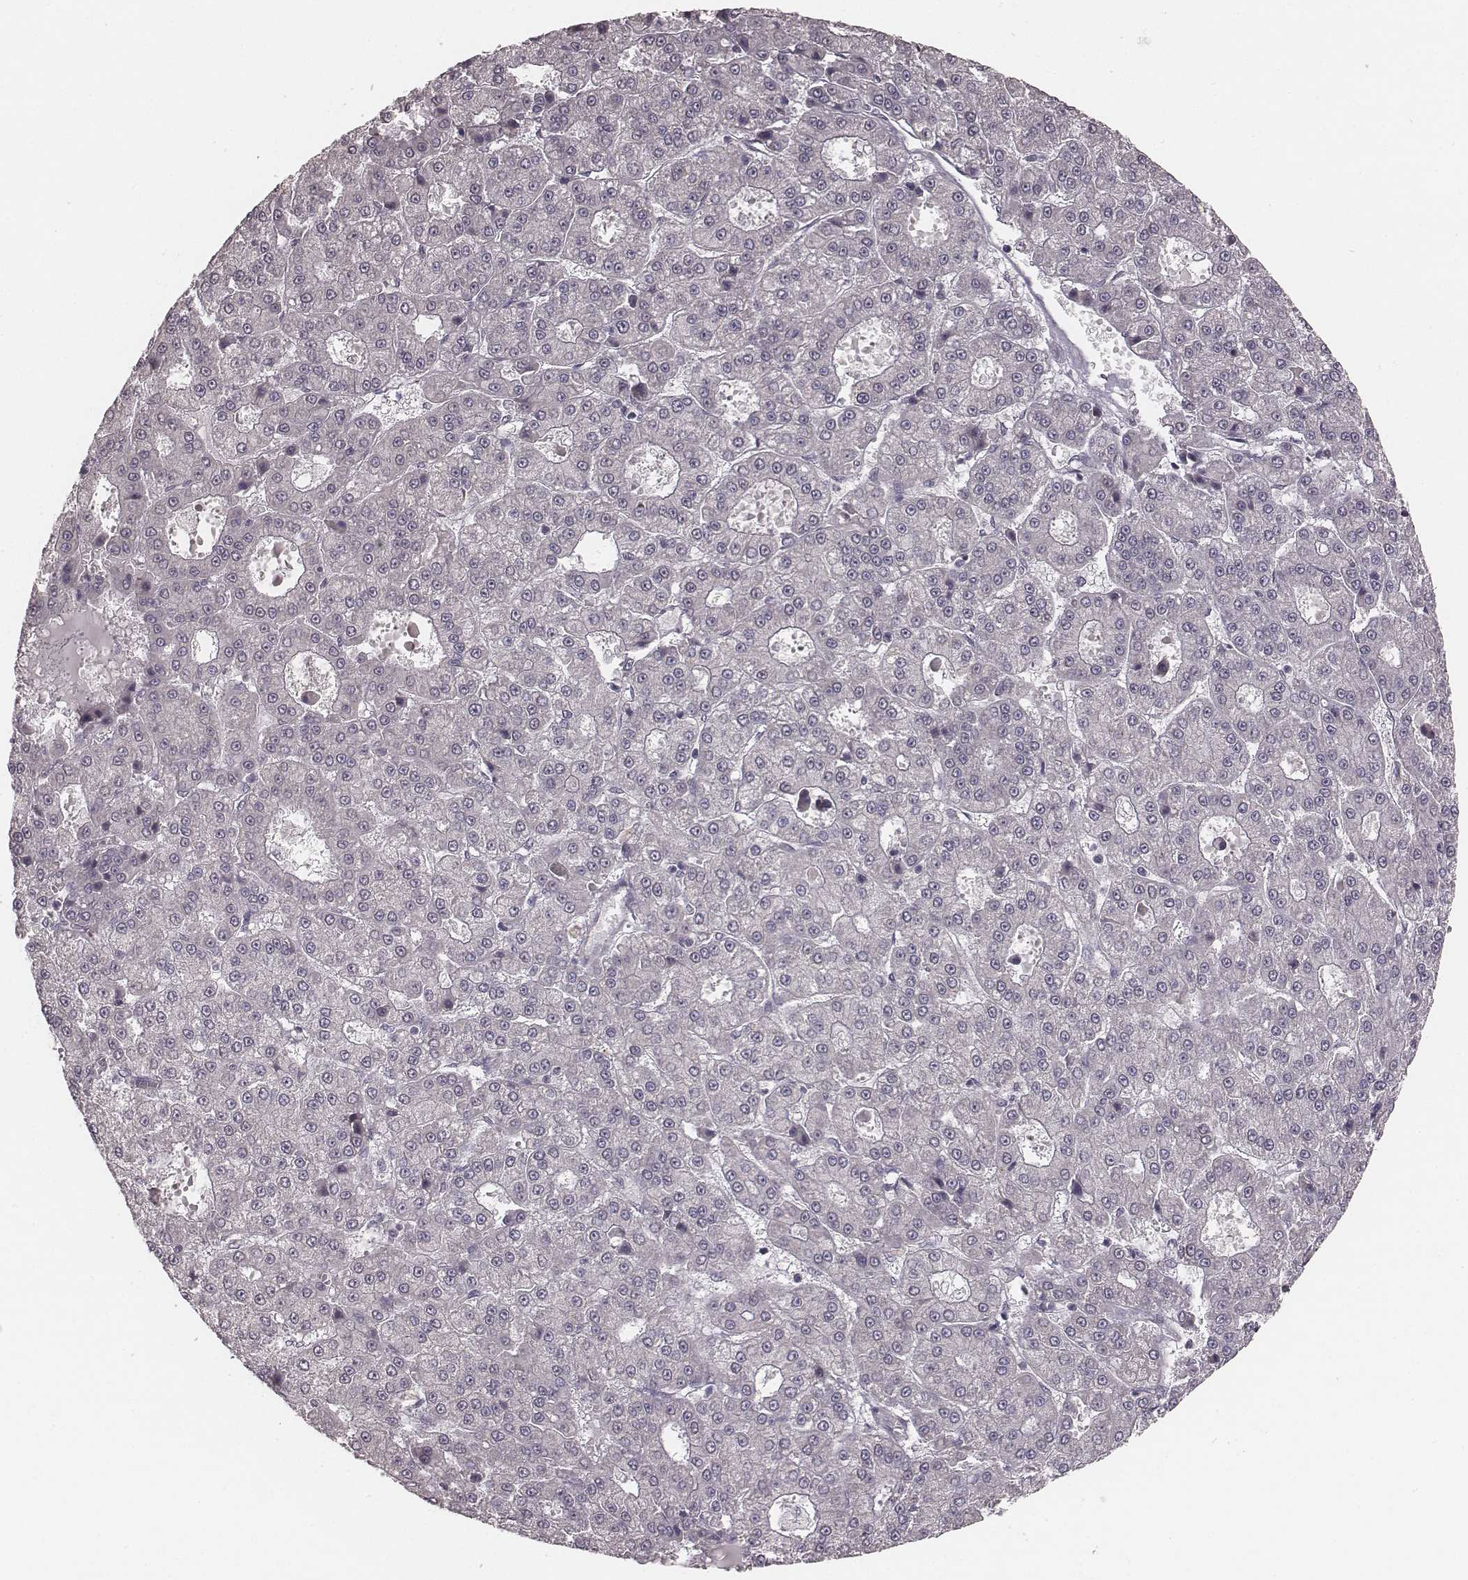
{"staining": {"intensity": "negative", "quantity": "none", "location": "none"}, "tissue": "liver cancer", "cell_type": "Tumor cells", "image_type": "cancer", "snomed": [{"axis": "morphology", "description": "Carcinoma, Hepatocellular, NOS"}, {"axis": "topography", "description": "Liver"}], "caption": "Immunohistochemistry (IHC) histopathology image of neoplastic tissue: liver hepatocellular carcinoma stained with DAB (3,3'-diaminobenzidine) displays no significant protein expression in tumor cells.", "gene": "SLC7A4", "patient": {"sex": "male", "age": 70}}